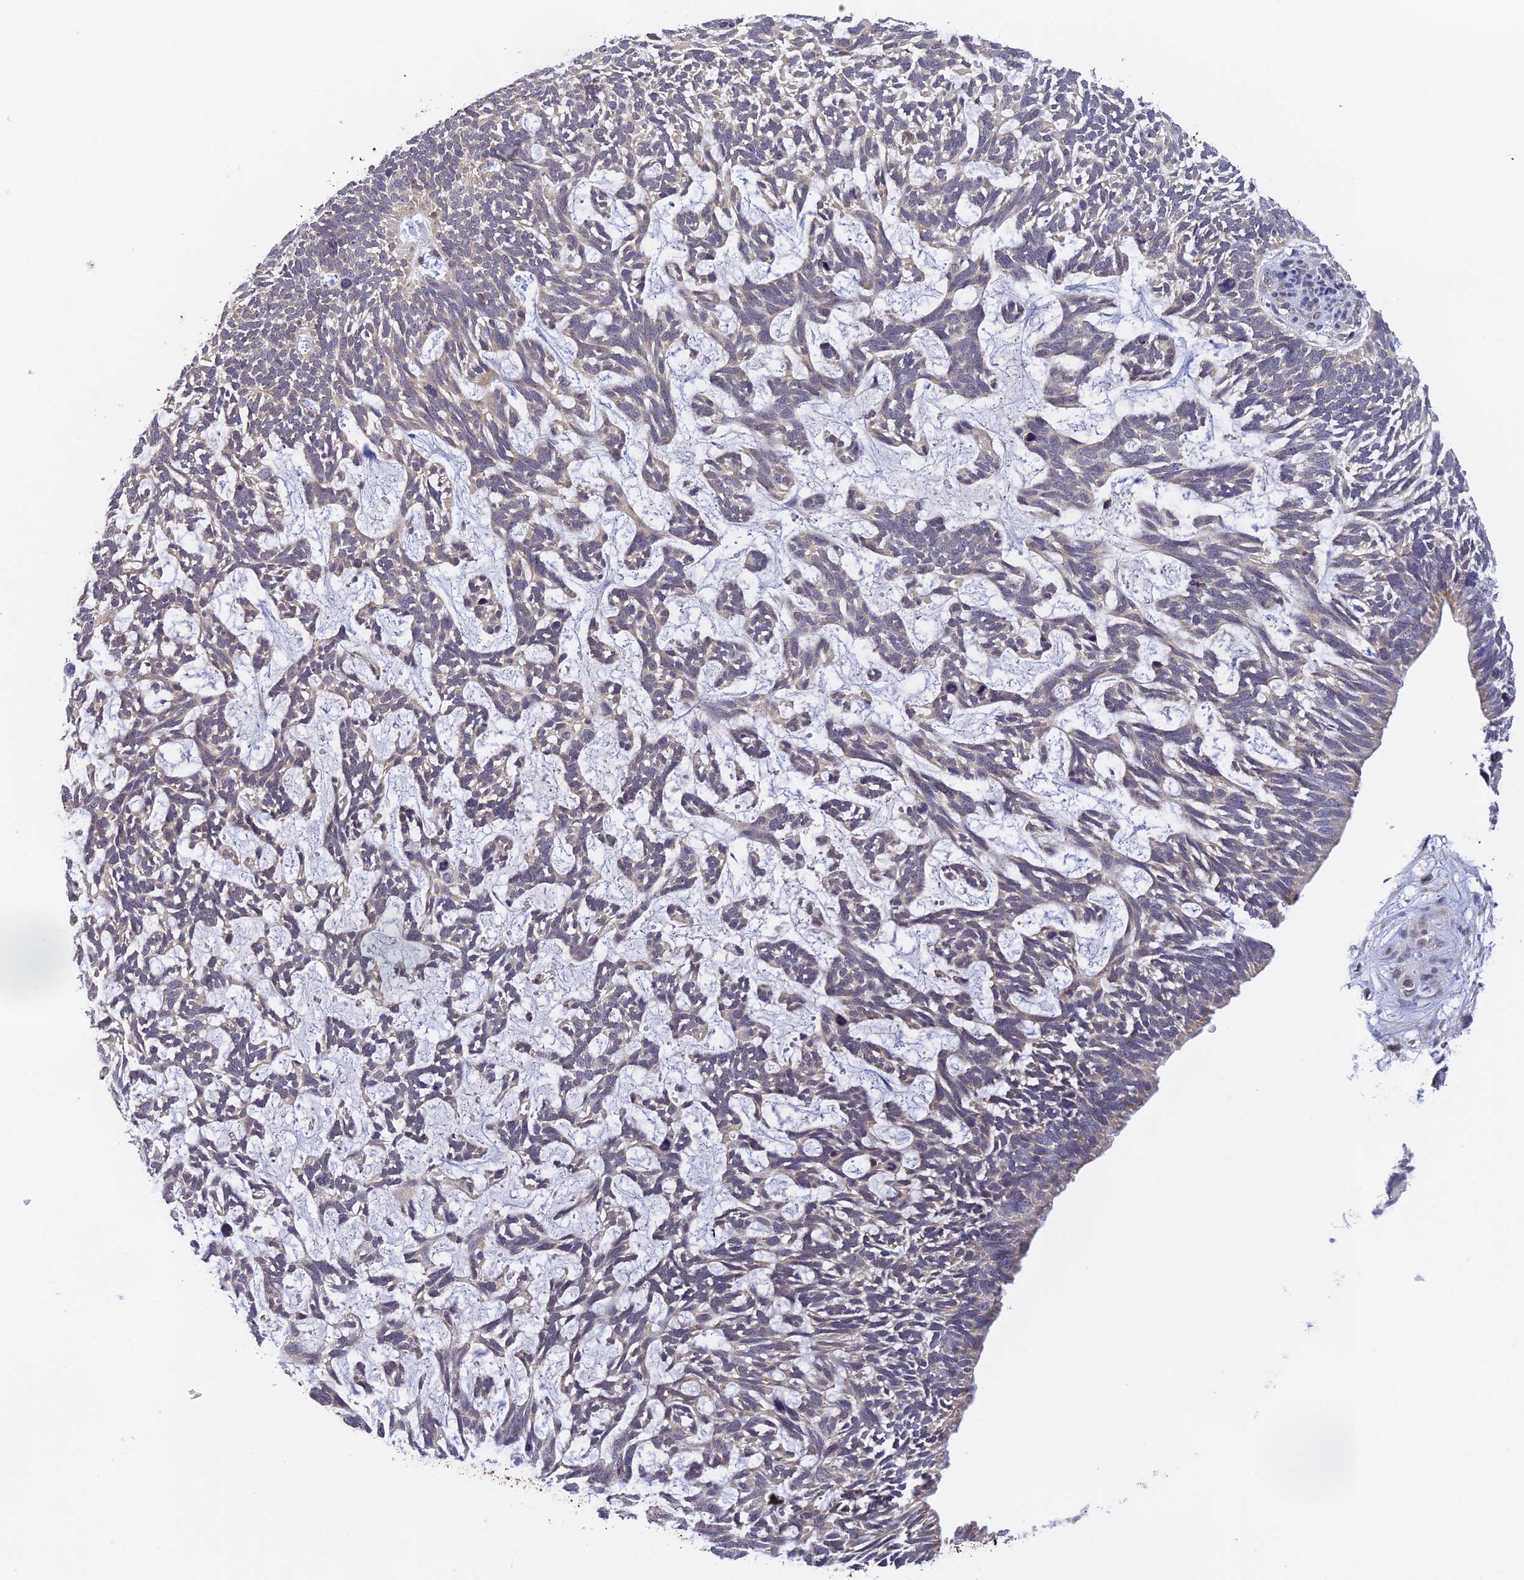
{"staining": {"intensity": "negative", "quantity": "none", "location": "none"}, "tissue": "skin cancer", "cell_type": "Tumor cells", "image_type": "cancer", "snomed": [{"axis": "morphology", "description": "Basal cell carcinoma"}, {"axis": "topography", "description": "Skin"}], "caption": "Human skin cancer stained for a protein using IHC exhibits no staining in tumor cells.", "gene": "PEX16", "patient": {"sex": "male", "age": 88}}